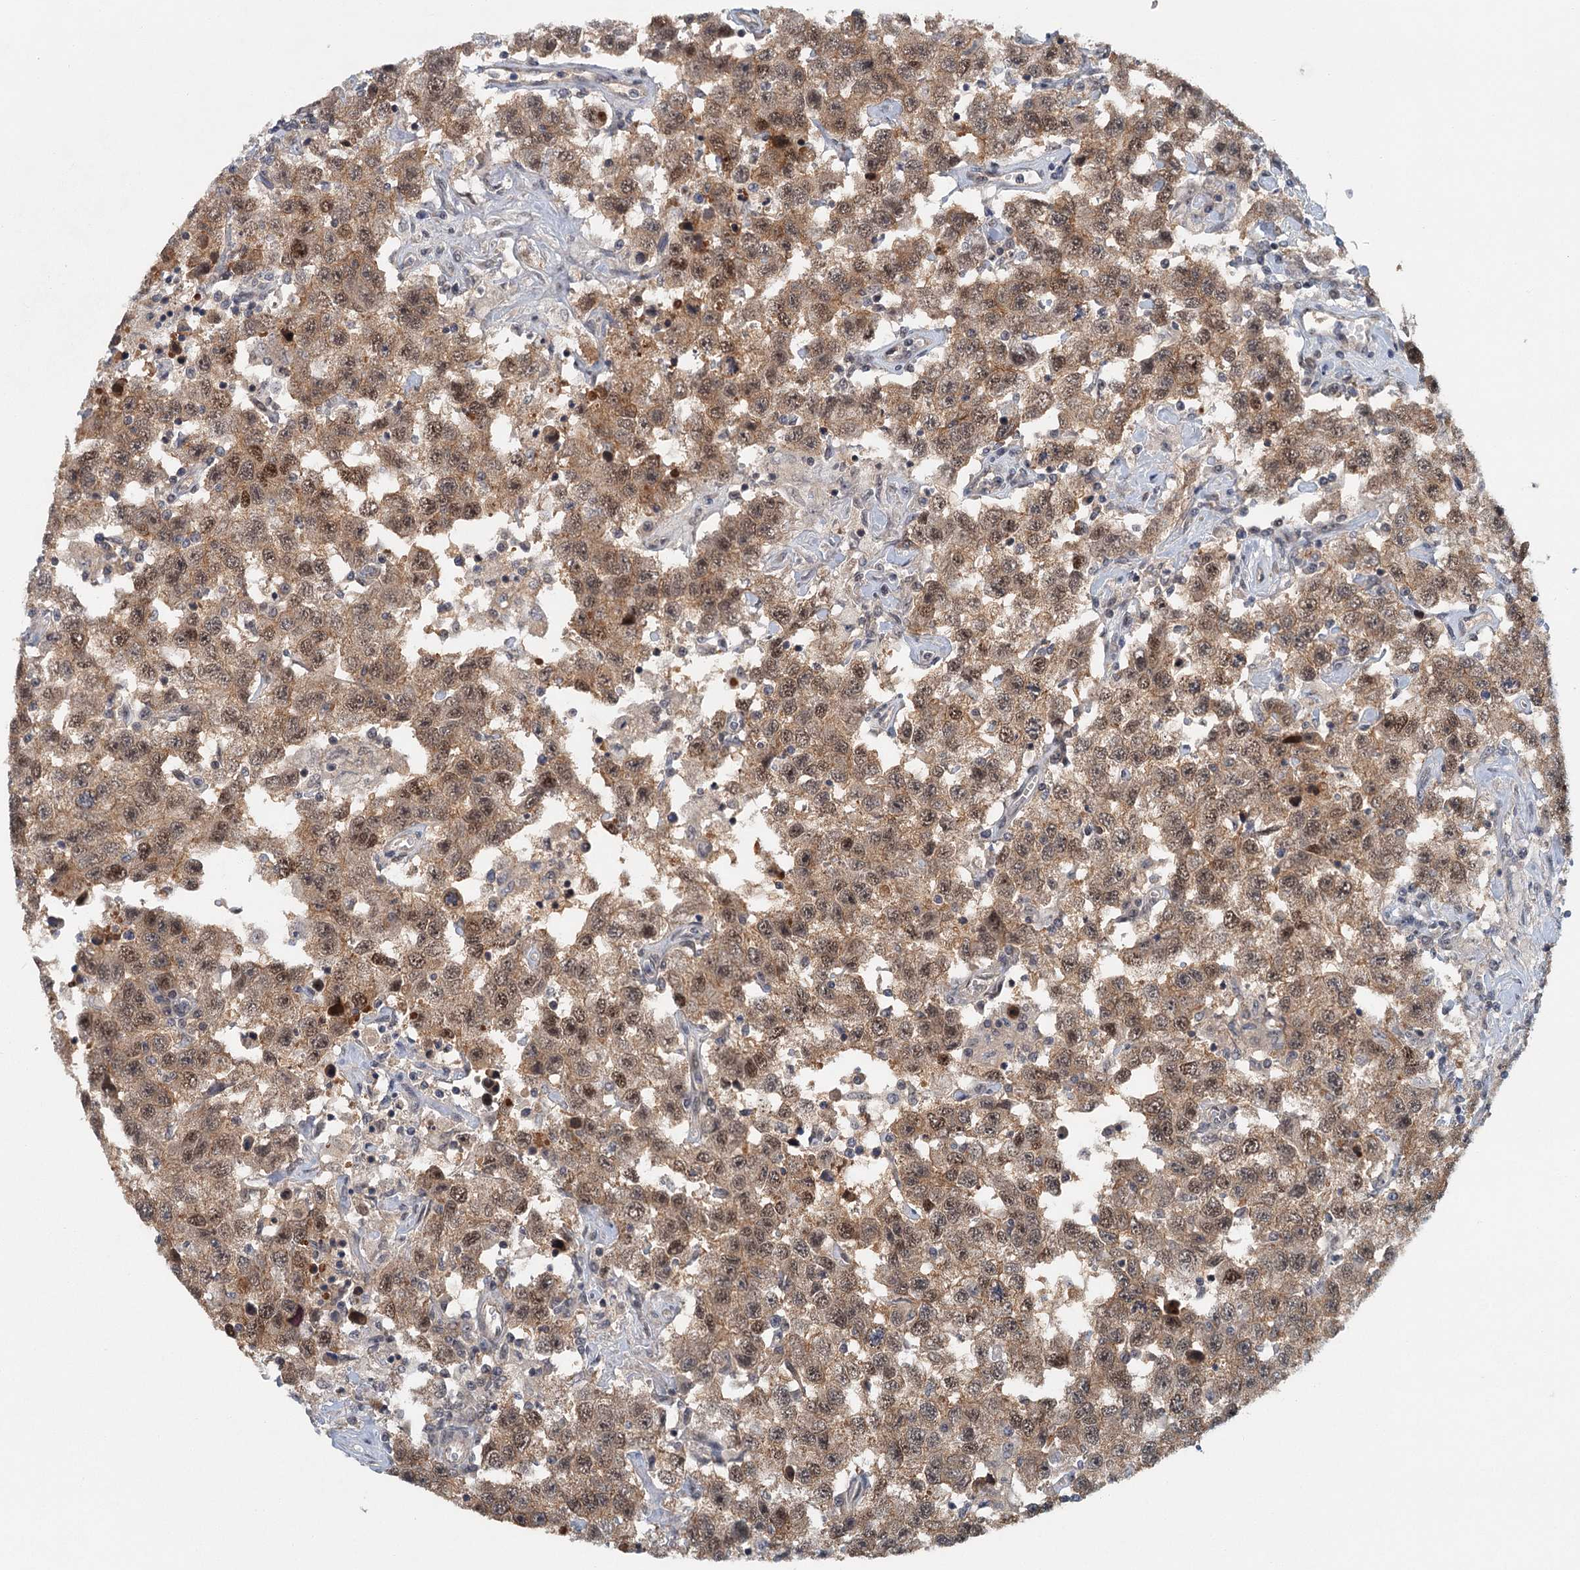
{"staining": {"intensity": "moderate", "quantity": ">75%", "location": "cytoplasmic/membranous,nuclear"}, "tissue": "testis cancer", "cell_type": "Tumor cells", "image_type": "cancer", "snomed": [{"axis": "morphology", "description": "Seminoma, NOS"}, {"axis": "topography", "description": "Testis"}], "caption": "IHC staining of testis cancer (seminoma), which reveals medium levels of moderate cytoplasmic/membranous and nuclear staining in about >75% of tumor cells indicating moderate cytoplasmic/membranous and nuclear protein positivity. The staining was performed using DAB (3,3'-diaminobenzidine) (brown) for protein detection and nuclei were counterstained in hematoxylin (blue).", "gene": "TAS2R42", "patient": {"sex": "male", "age": 41}}